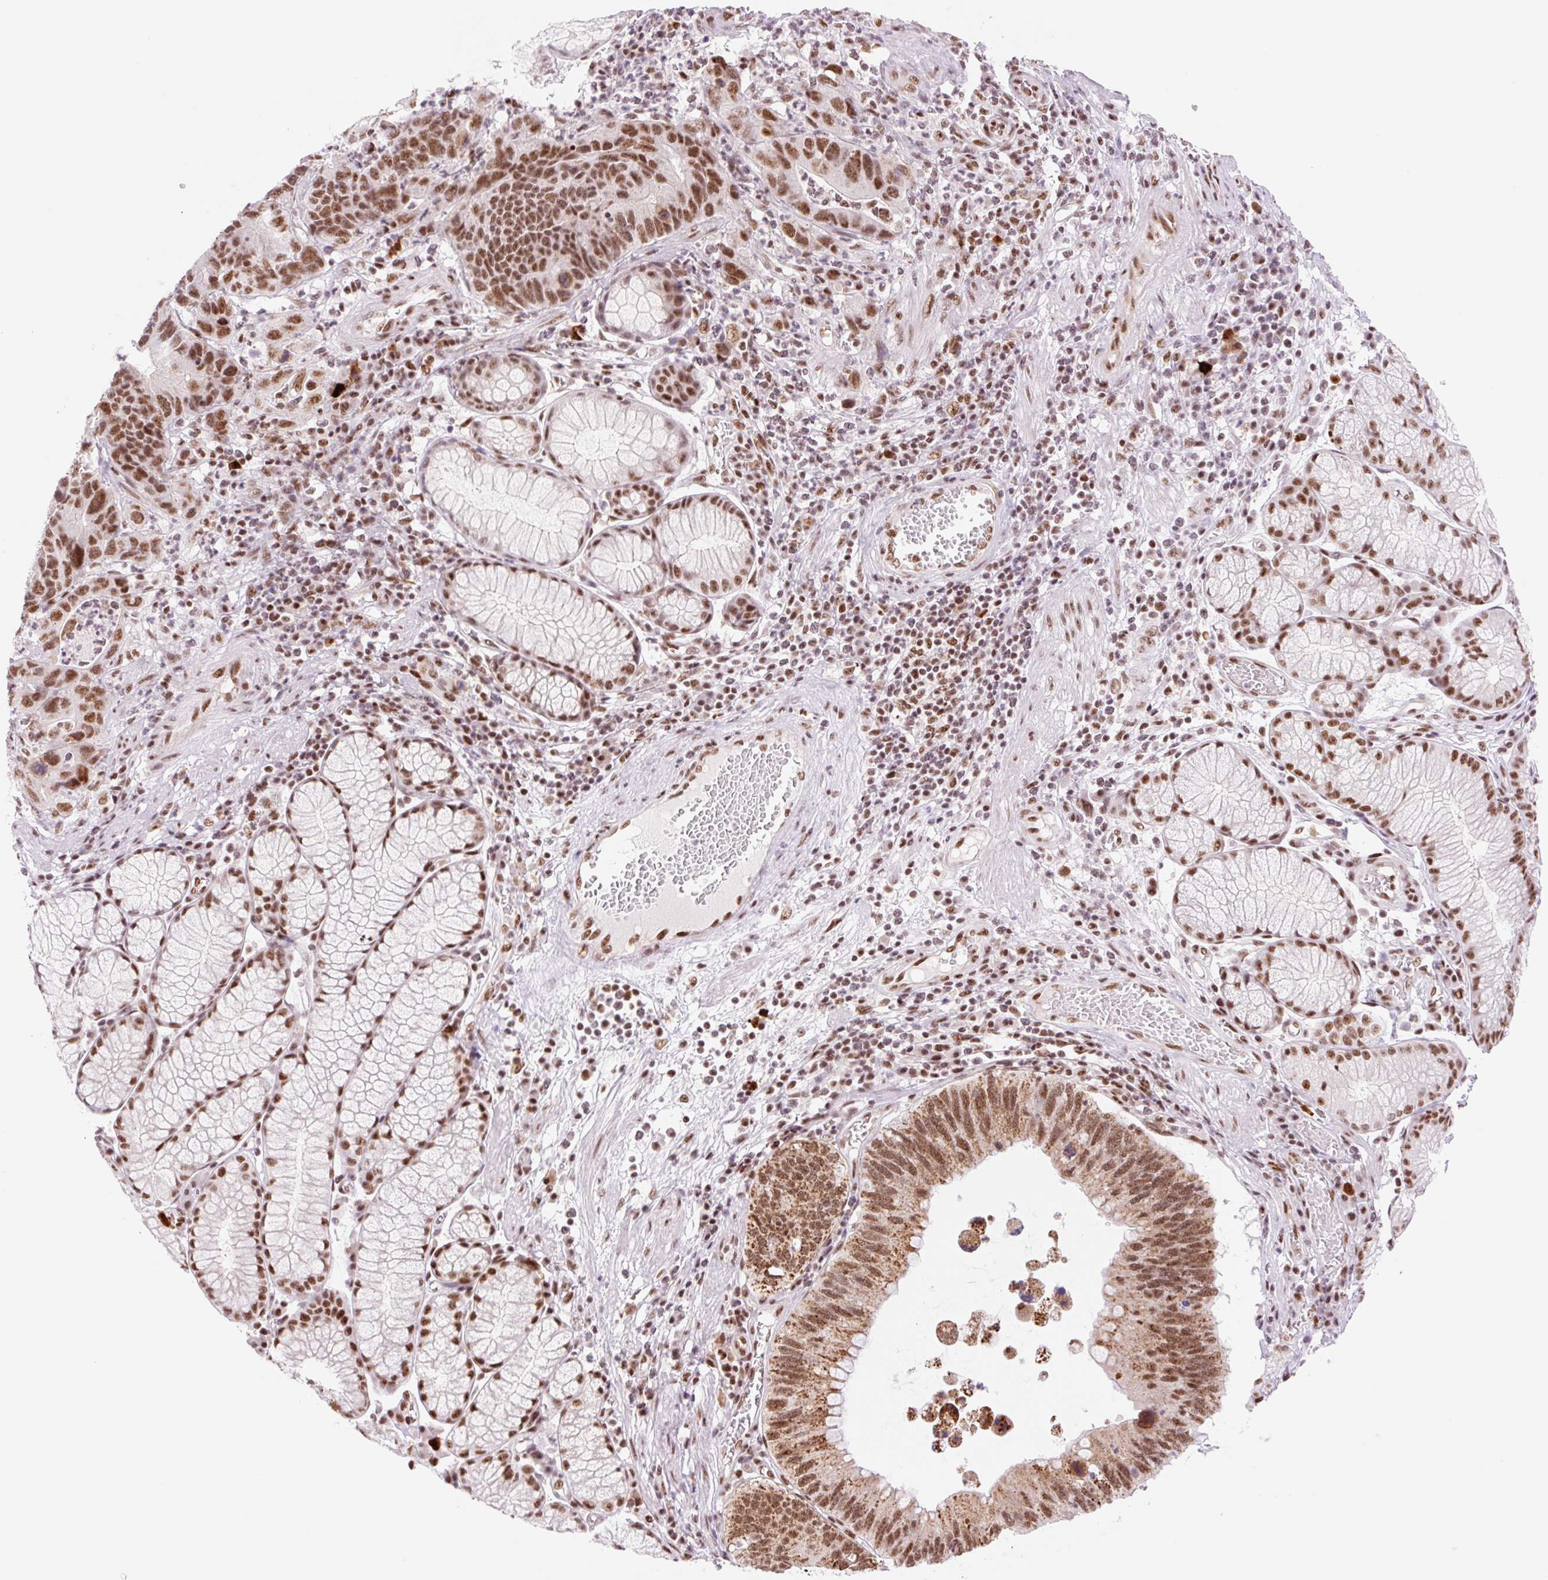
{"staining": {"intensity": "strong", "quantity": ">75%", "location": "nuclear"}, "tissue": "stomach cancer", "cell_type": "Tumor cells", "image_type": "cancer", "snomed": [{"axis": "morphology", "description": "Adenocarcinoma, NOS"}, {"axis": "topography", "description": "Stomach"}], "caption": "Approximately >75% of tumor cells in stomach cancer reveal strong nuclear protein positivity as visualized by brown immunohistochemical staining.", "gene": "PRDM11", "patient": {"sex": "male", "age": 59}}